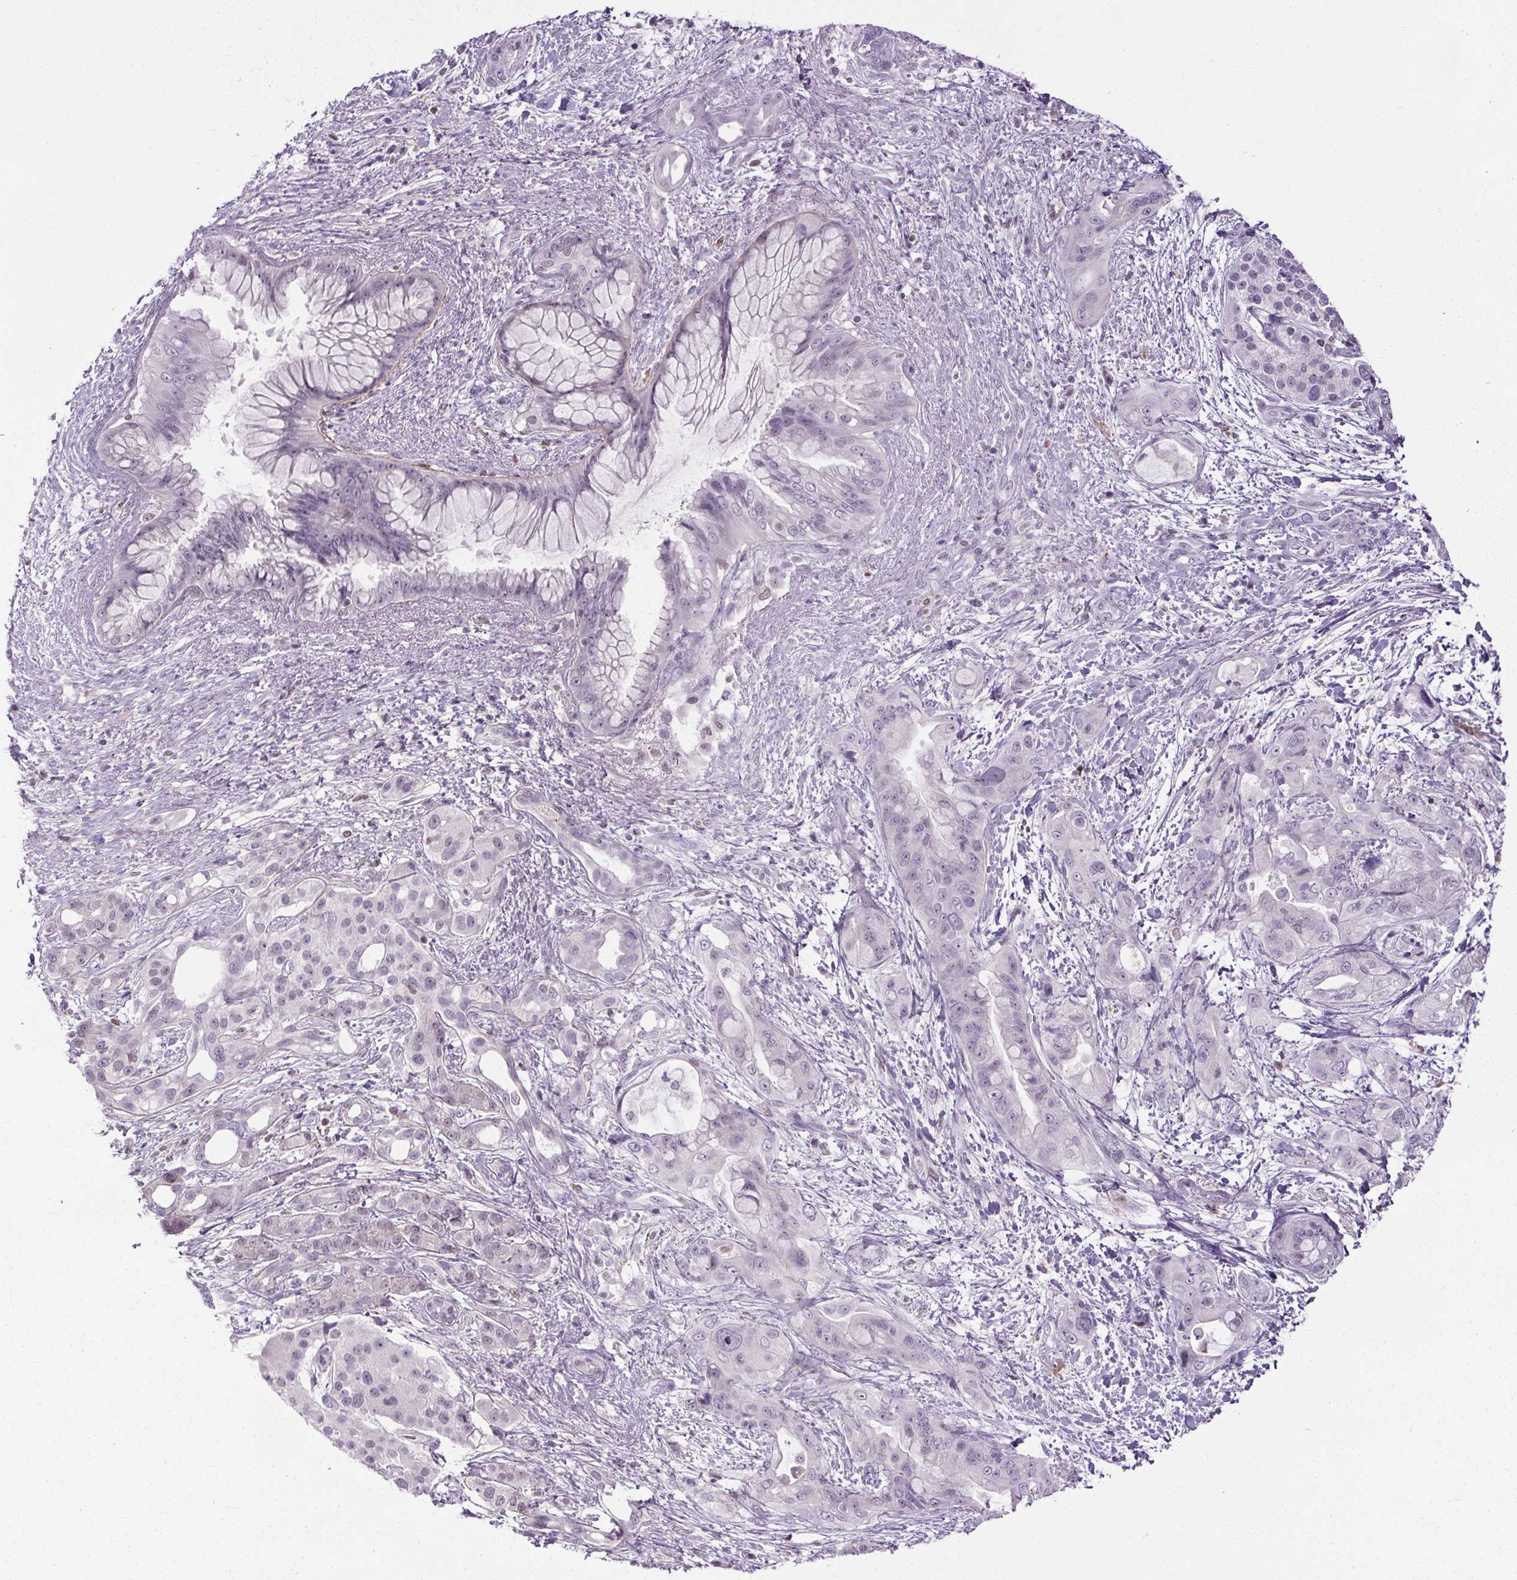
{"staining": {"intensity": "negative", "quantity": "none", "location": "none"}, "tissue": "pancreatic cancer", "cell_type": "Tumor cells", "image_type": "cancer", "snomed": [{"axis": "morphology", "description": "Adenocarcinoma, NOS"}, {"axis": "topography", "description": "Pancreas"}], "caption": "Tumor cells are negative for brown protein staining in pancreatic cancer.", "gene": "TMEM240", "patient": {"sex": "male", "age": 71}}